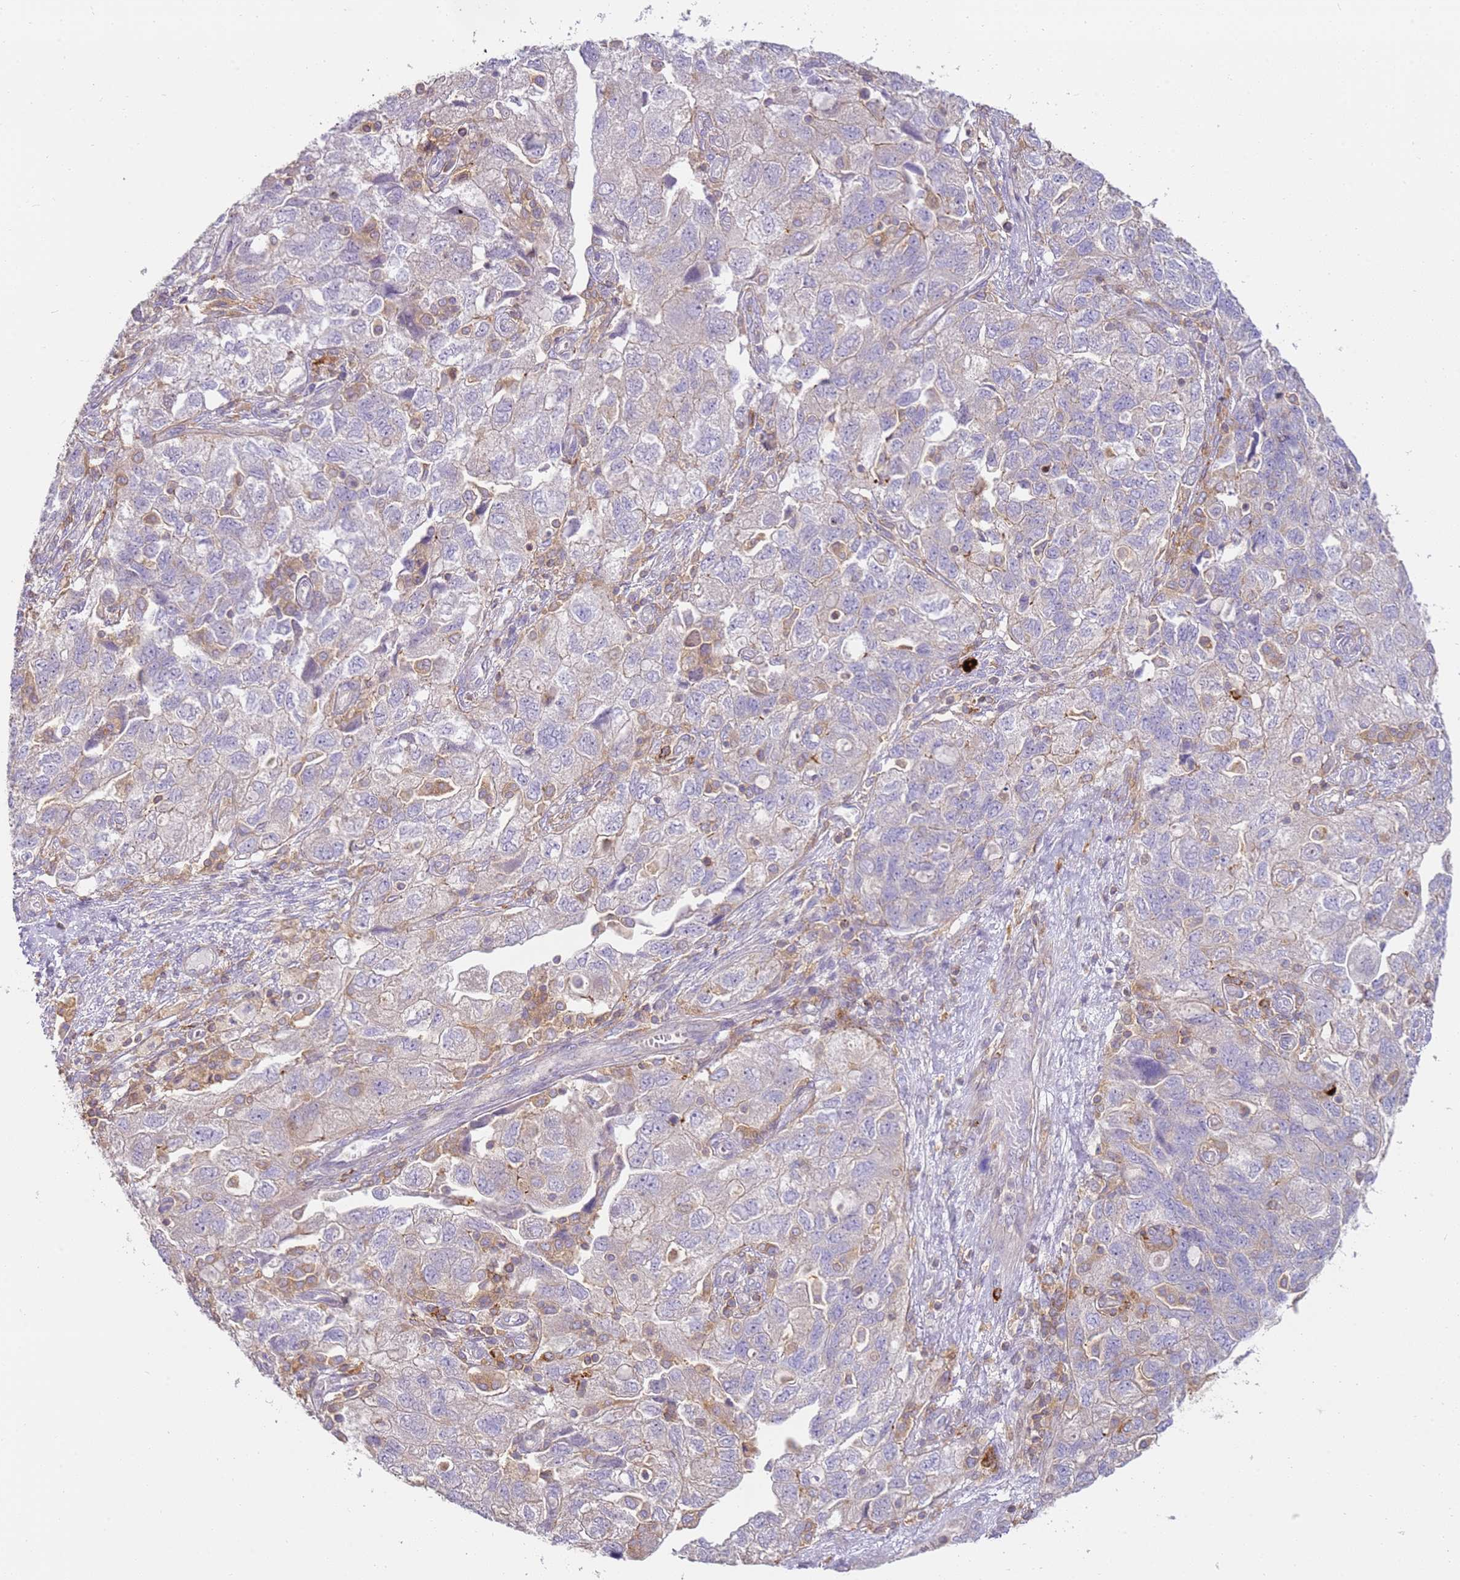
{"staining": {"intensity": "negative", "quantity": "none", "location": "none"}, "tissue": "ovarian cancer", "cell_type": "Tumor cells", "image_type": "cancer", "snomed": [{"axis": "morphology", "description": "Carcinoma, NOS"}, {"axis": "morphology", "description": "Cystadenocarcinoma, serous, NOS"}, {"axis": "topography", "description": "Ovary"}], "caption": "The histopathology image exhibits no staining of tumor cells in serous cystadenocarcinoma (ovarian).", "gene": "FPR1", "patient": {"sex": "female", "age": 69}}